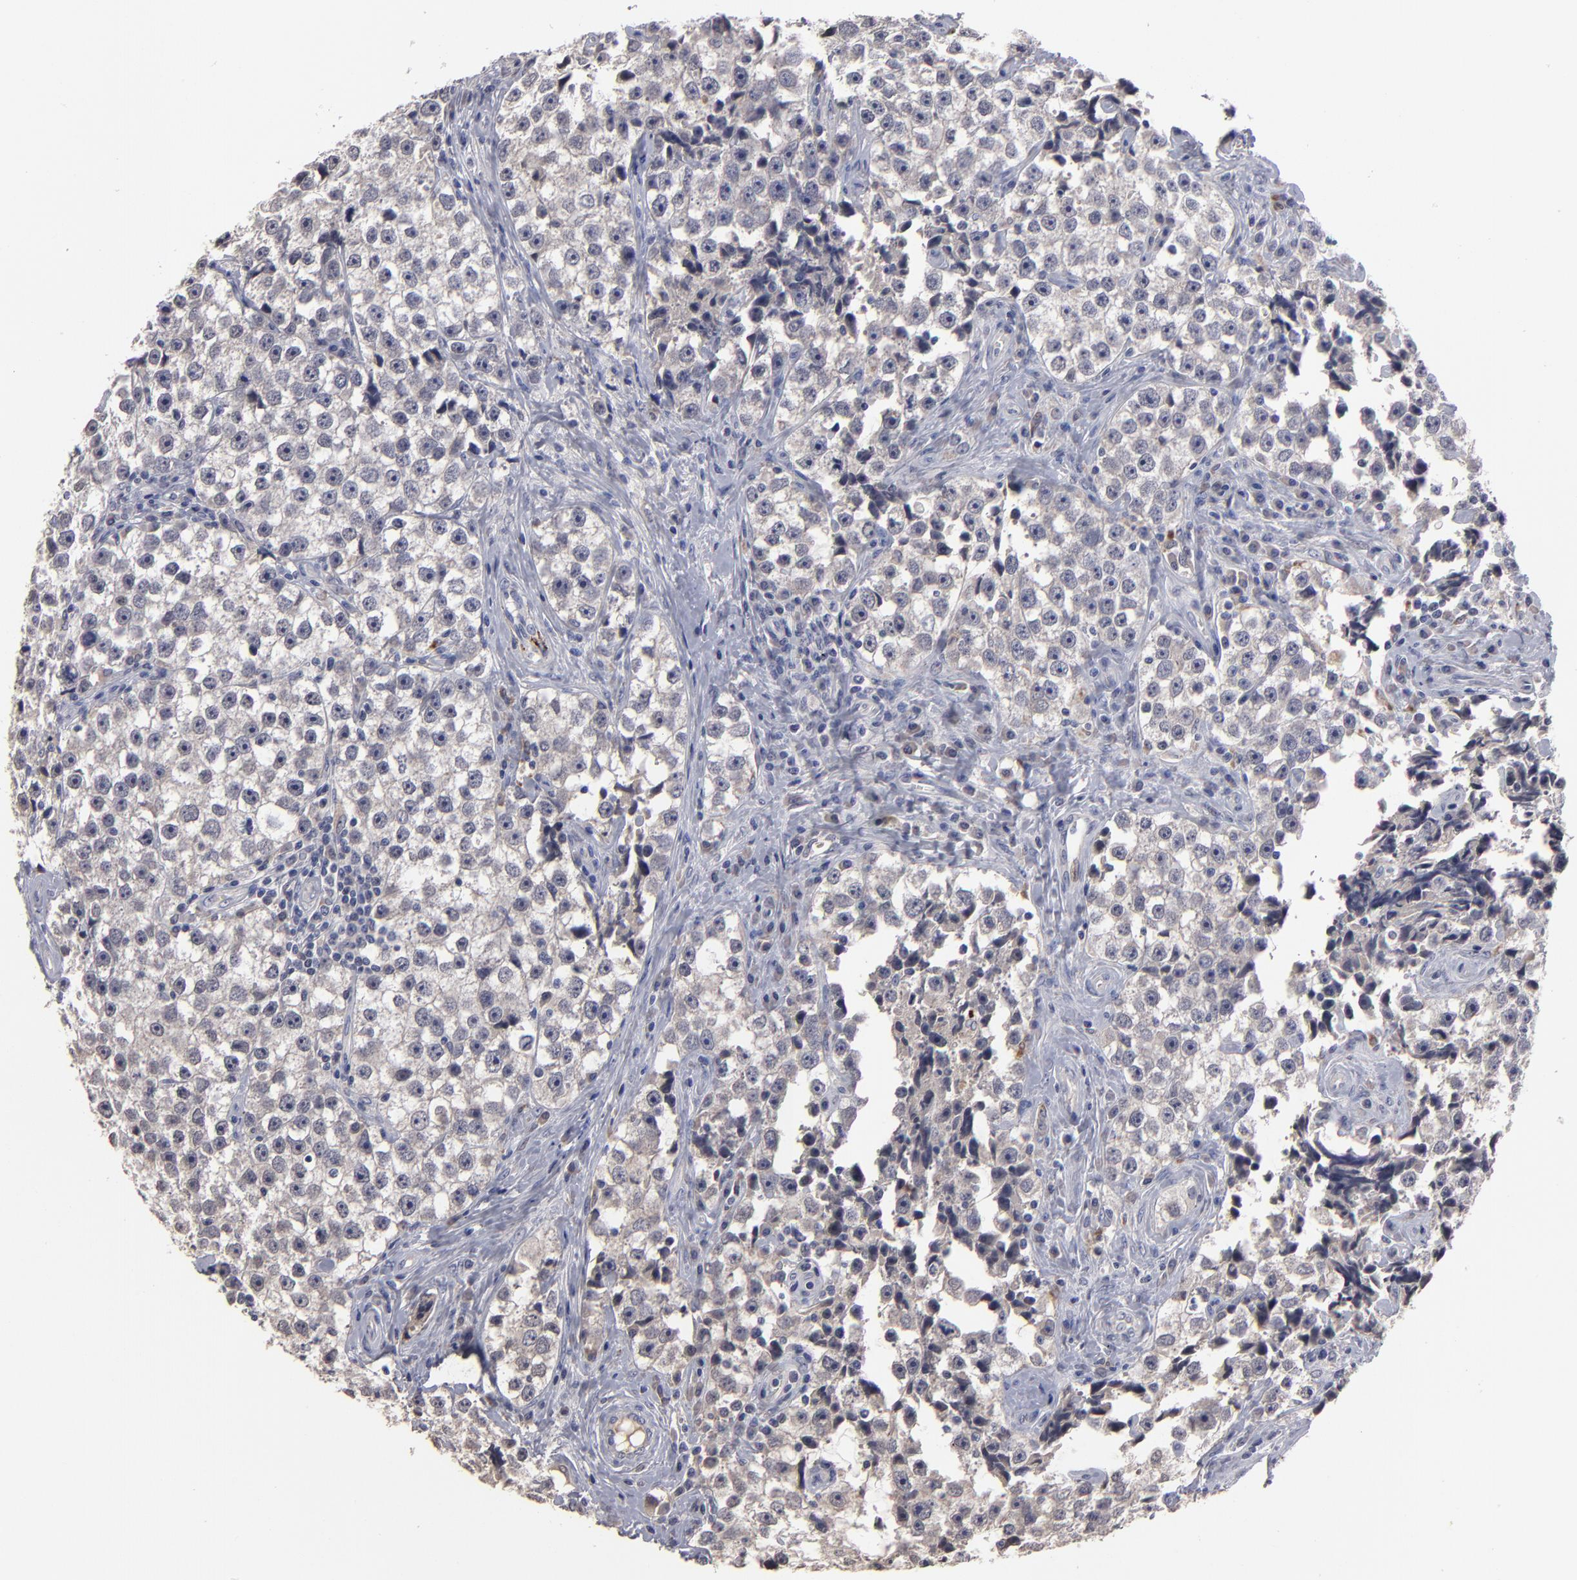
{"staining": {"intensity": "negative", "quantity": "none", "location": "none"}, "tissue": "testis cancer", "cell_type": "Tumor cells", "image_type": "cancer", "snomed": [{"axis": "morphology", "description": "Seminoma, NOS"}, {"axis": "topography", "description": "Testis"}], "caption": "High magnification brightfield microscopy of seminoma (testis) stained with DAB (brown) and counterstained with hematoxylin (blue): tumor cells show no significant positivity.", "gene": "GPM6B", "patient": {"sex": "male", "age": 32}}